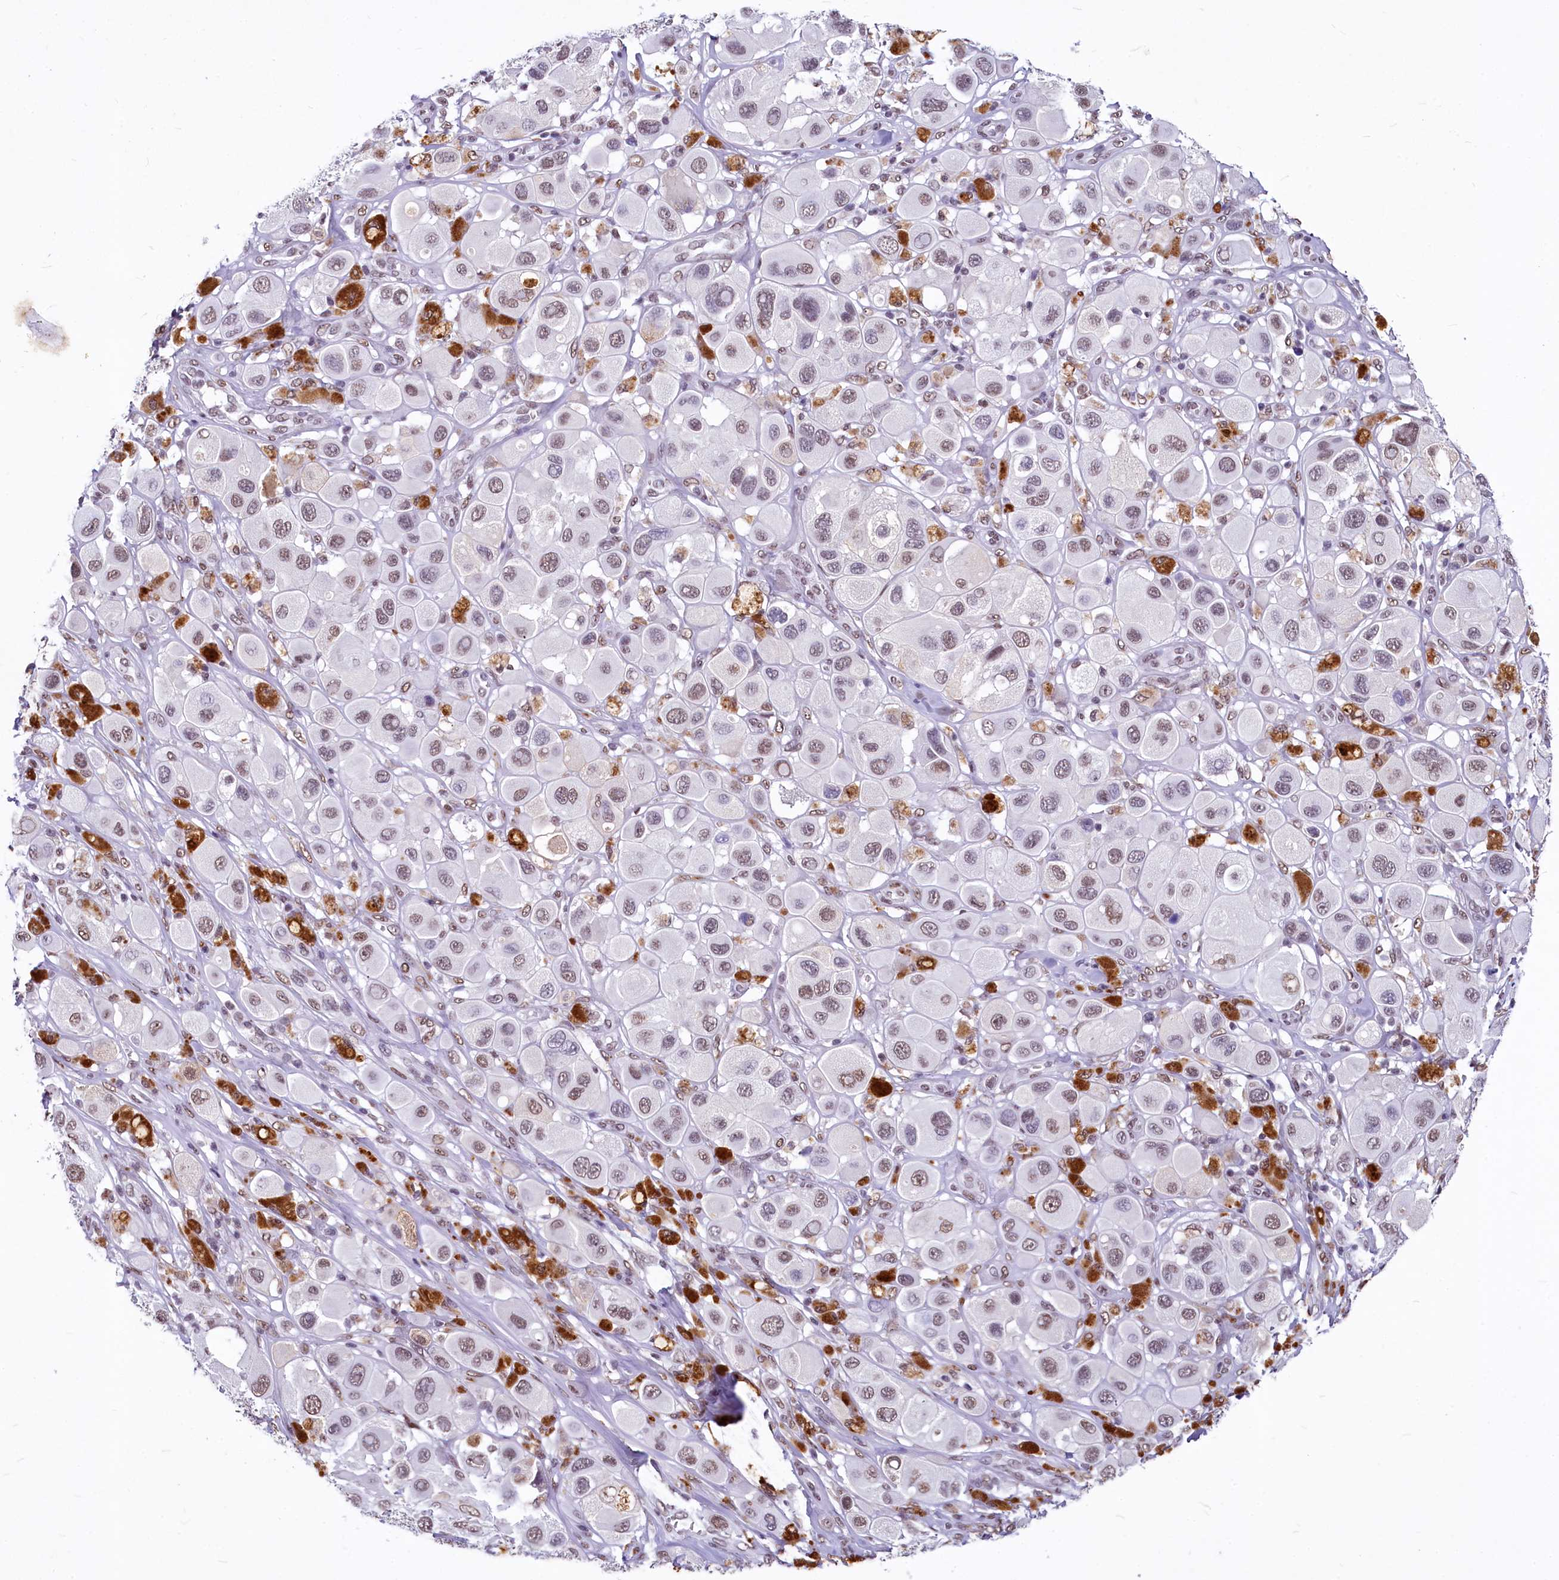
{"staining": {"intensity": "weak", "quantity": ">75%", "location": "nuclear"}, "tissue": "melanoma", "cell_type": "Tumor cells", "image_type": "cancer", "snomed": [{"axis": "morphology", "description": "Malignant melanoma, Metastatic site"}, {"axis": "topography", "description": "Skin"}], "caption": "This photomicrograph reveals IHC staining of human melanoma, with low weak nuclear expression in about >75% of tumor cells.", "gene": "PARPBP", "patient": {"sex": "male", "age": 41}}